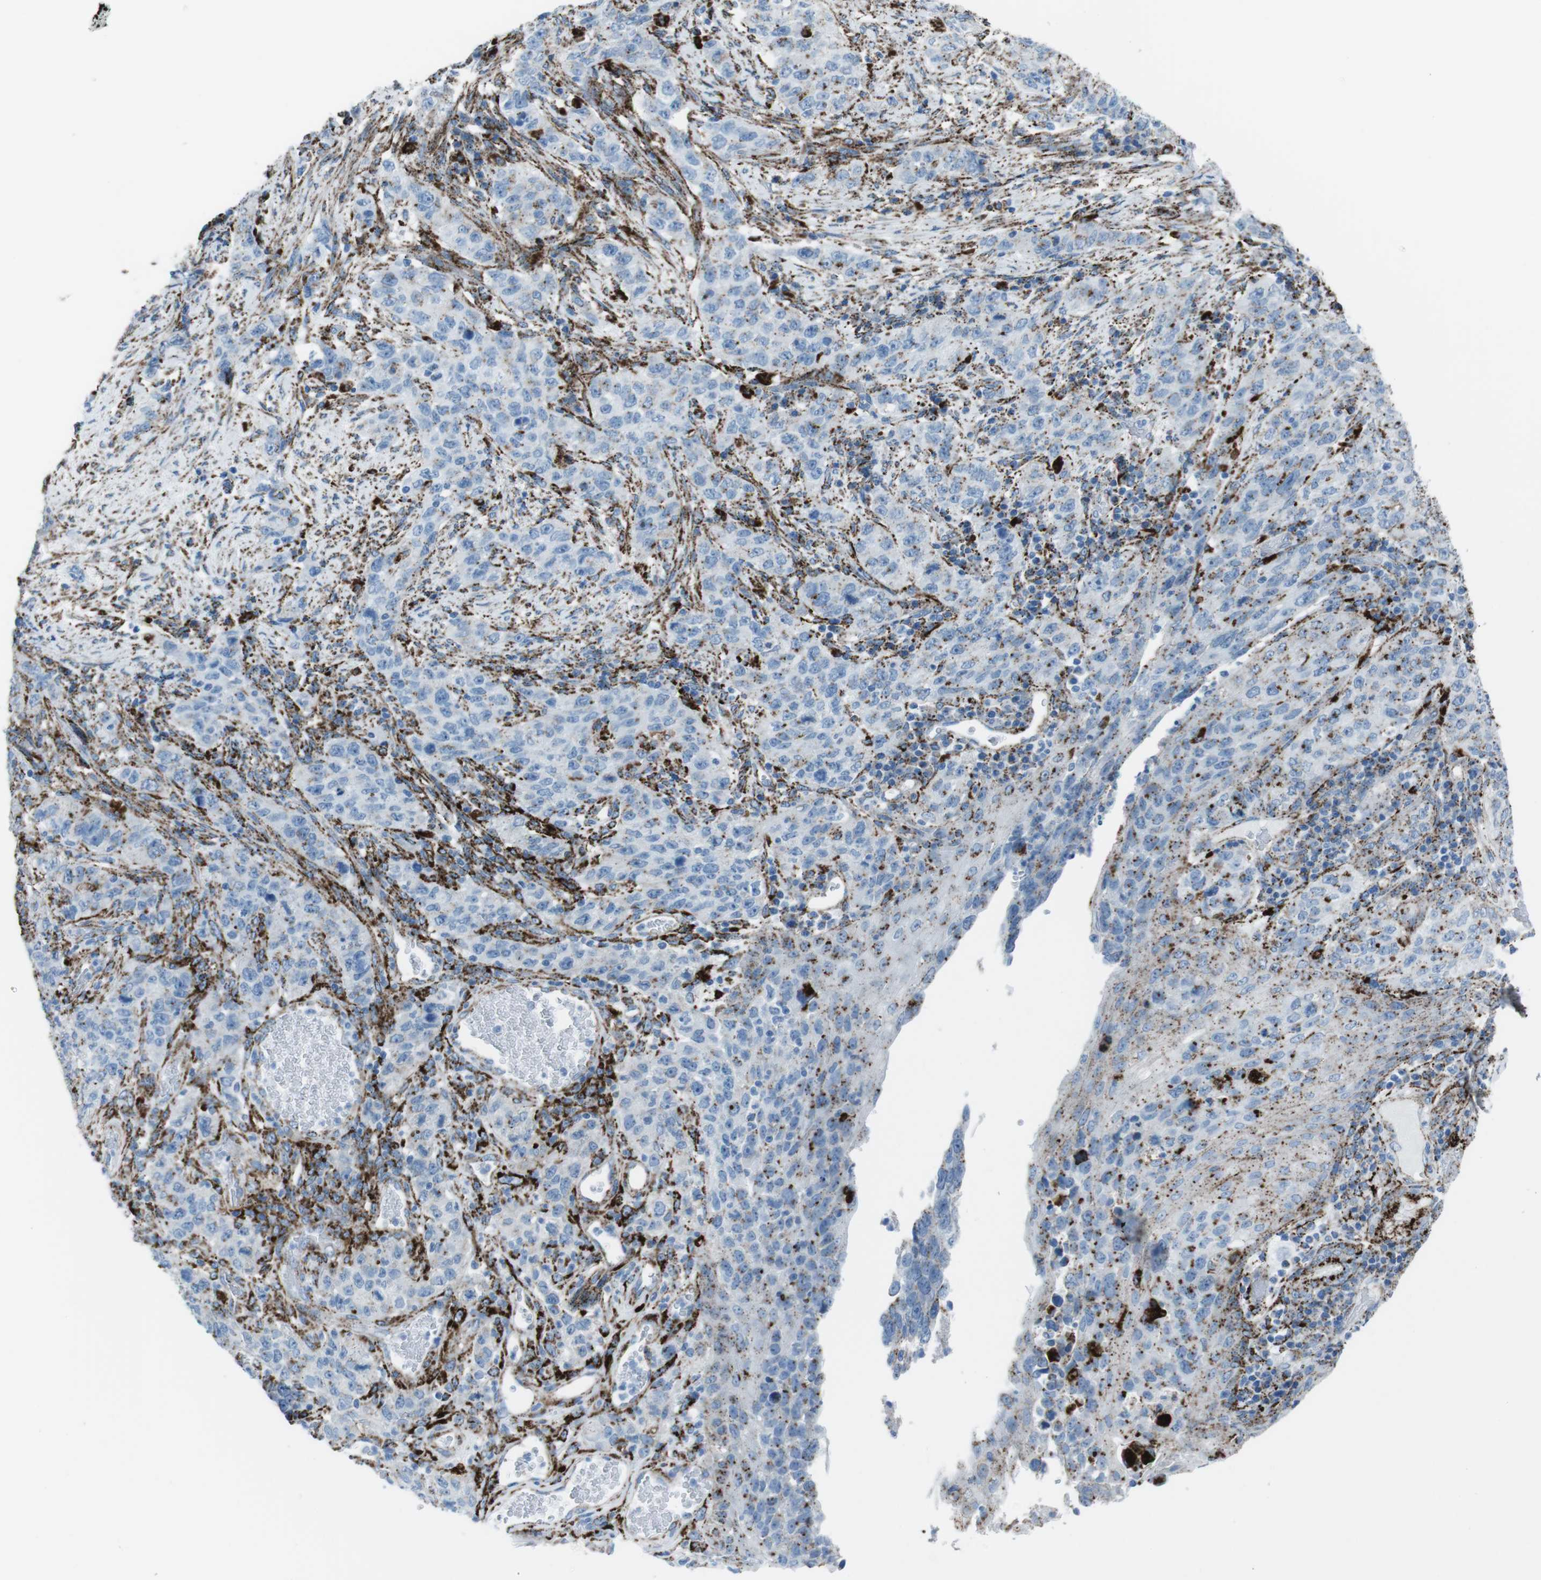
{"staining": {"intensity": "moderate", "quantity": "<25%", "location": "cytoplasmic/membranous"}, "tissue": "stomach cancer", "cell_type": "Tumor cells", "image_type": "cancer", "snomed": [{"axis": "morphology", "description": "Adenocarcinoma, NOS"}, {"axis": "topography", "description": "Stomach"}], "caption": "High-magnification brightfield microscopy of stomach adenocarcinoma stained with DAB (brown) and counterstained with hematoxylin (blue). tumor cells exhibit moderate cytoplasmic/membranous expression is seen in approximately<25% of cells.", "gene": "SCARB2", "patient": {"sex": "male", "age": 48}}